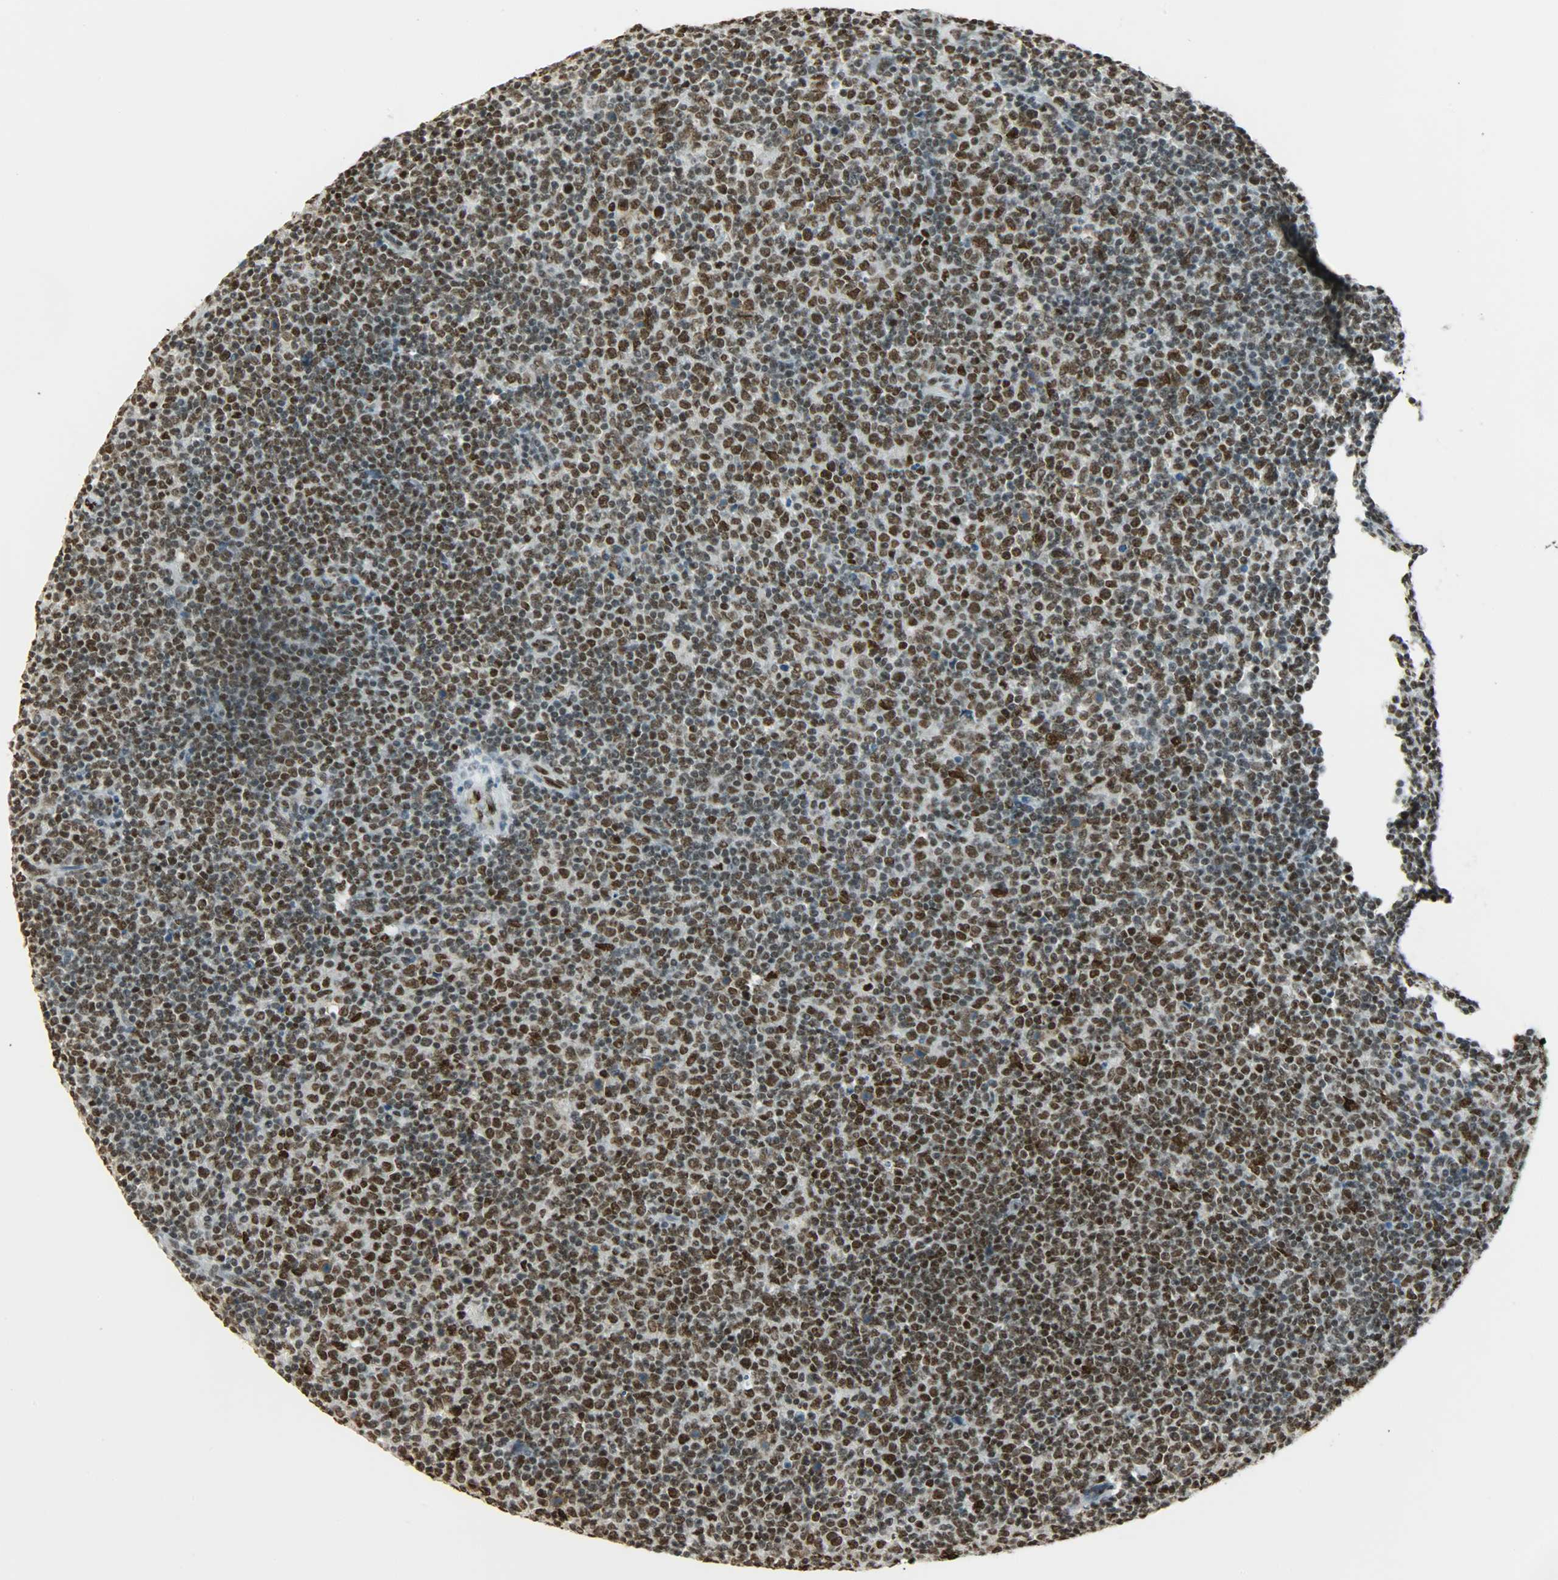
{"staining": {"intensity": "strong", "quantity": ">75%", "location": "nuclear"}, "tissue": "lymphoma", "cell_type": "Tumor cells", "image_type": "cancer", "snomed": [{"axis": "morphology", "description": "Malignant lymphoma, non-Hodgkin's type, Low grade"}, {"axis": "topography", "description": "Lymph node"}], "caption": "DAB immunohistochemical staining of human low-grade malignant lymphoma, non-Hodgkin's type reveals strong nuclear protein staining in about >75% of tumor cells. Nuclei are stained in blue.", "gene": "MYEF2", "patient": {"sex": "male", "age": 70}}